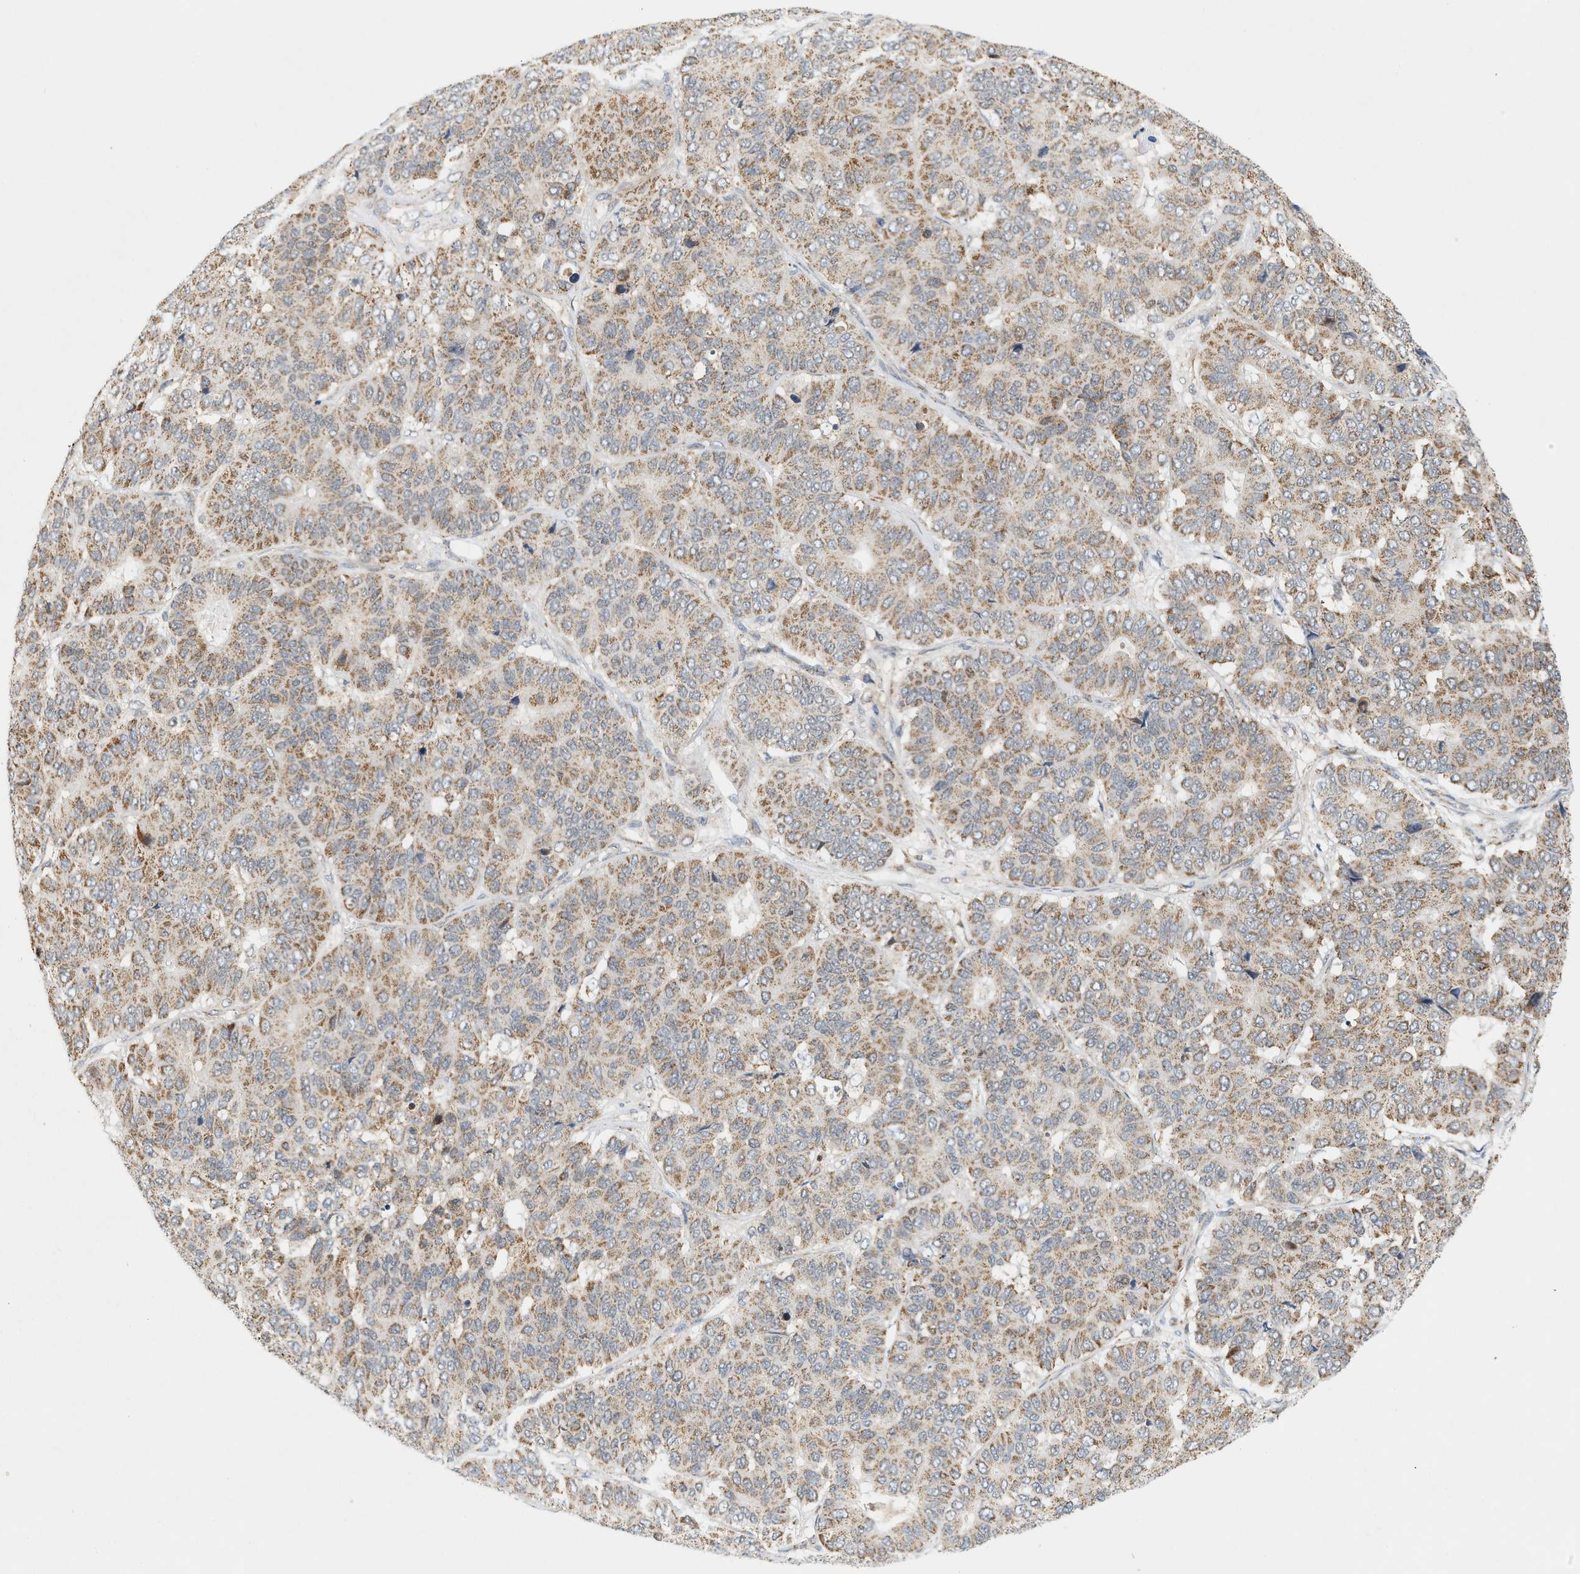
{"staining": {"intensity": "moderate", "quantity": ">75%", "location": "cytoplasmic/membranous"}, "tissue": "pancreatic cancer", "cell_type": "Tumor cells", "image_type": "cancer", "snomed": [{"axis": "morphology", "description": "Adenocarcinoma, NOS"}, {"axis": "topography", "description": "Pancreas"}], "caption": "IHC of human pancreatic cancer exhibits medium levels of moderate cytoplasmic/membranous positivity in approximately >75% of tumor cells. The staining is performed using DAB brown chromogen to label protein expression. The nuclei are counter-stained blue using hematoxylin.", "gene": "MCU", "patient": {"sex": "male", "age": 50}}